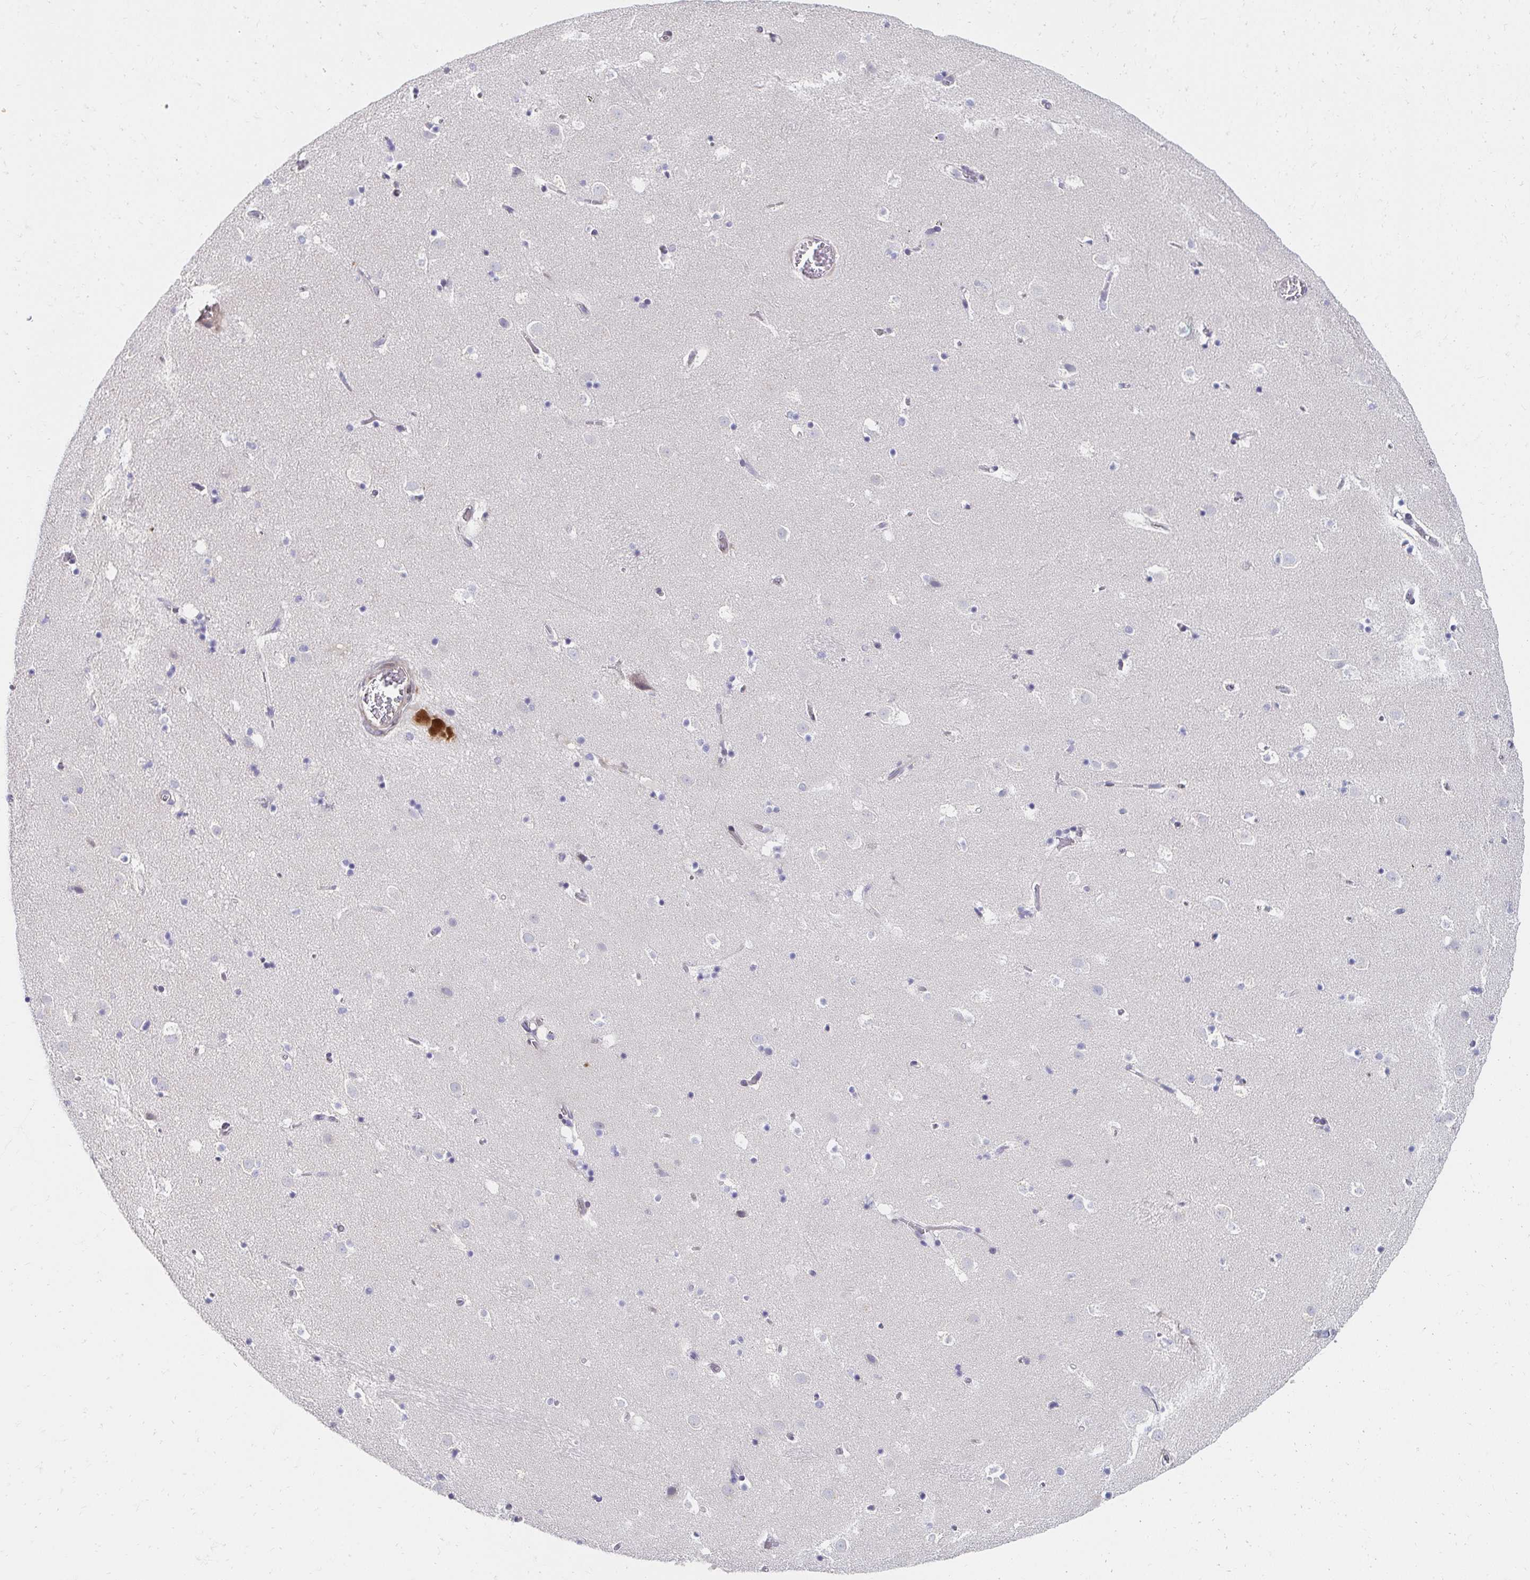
{"staining": {"intensity": "negative", "quantity": "none", "location": "none"}, "tissue": "caudate", "cell_type": "Glial cells", "image_type": "normal", "snomed": [{"axis": "morphology", "description": "Normal tissue, NOS"}, {"axis": "topography", "description": "Lateral ventricle wall"}], "caption": "Immunohistochemical staining of unremarkable human caudate reveals no significant positivity in glial cells. (Brightfield microscopy of DAB IHC at high magnification).", "gene": "AKAP14", "patient": {"sex": "male", "age": 37}}